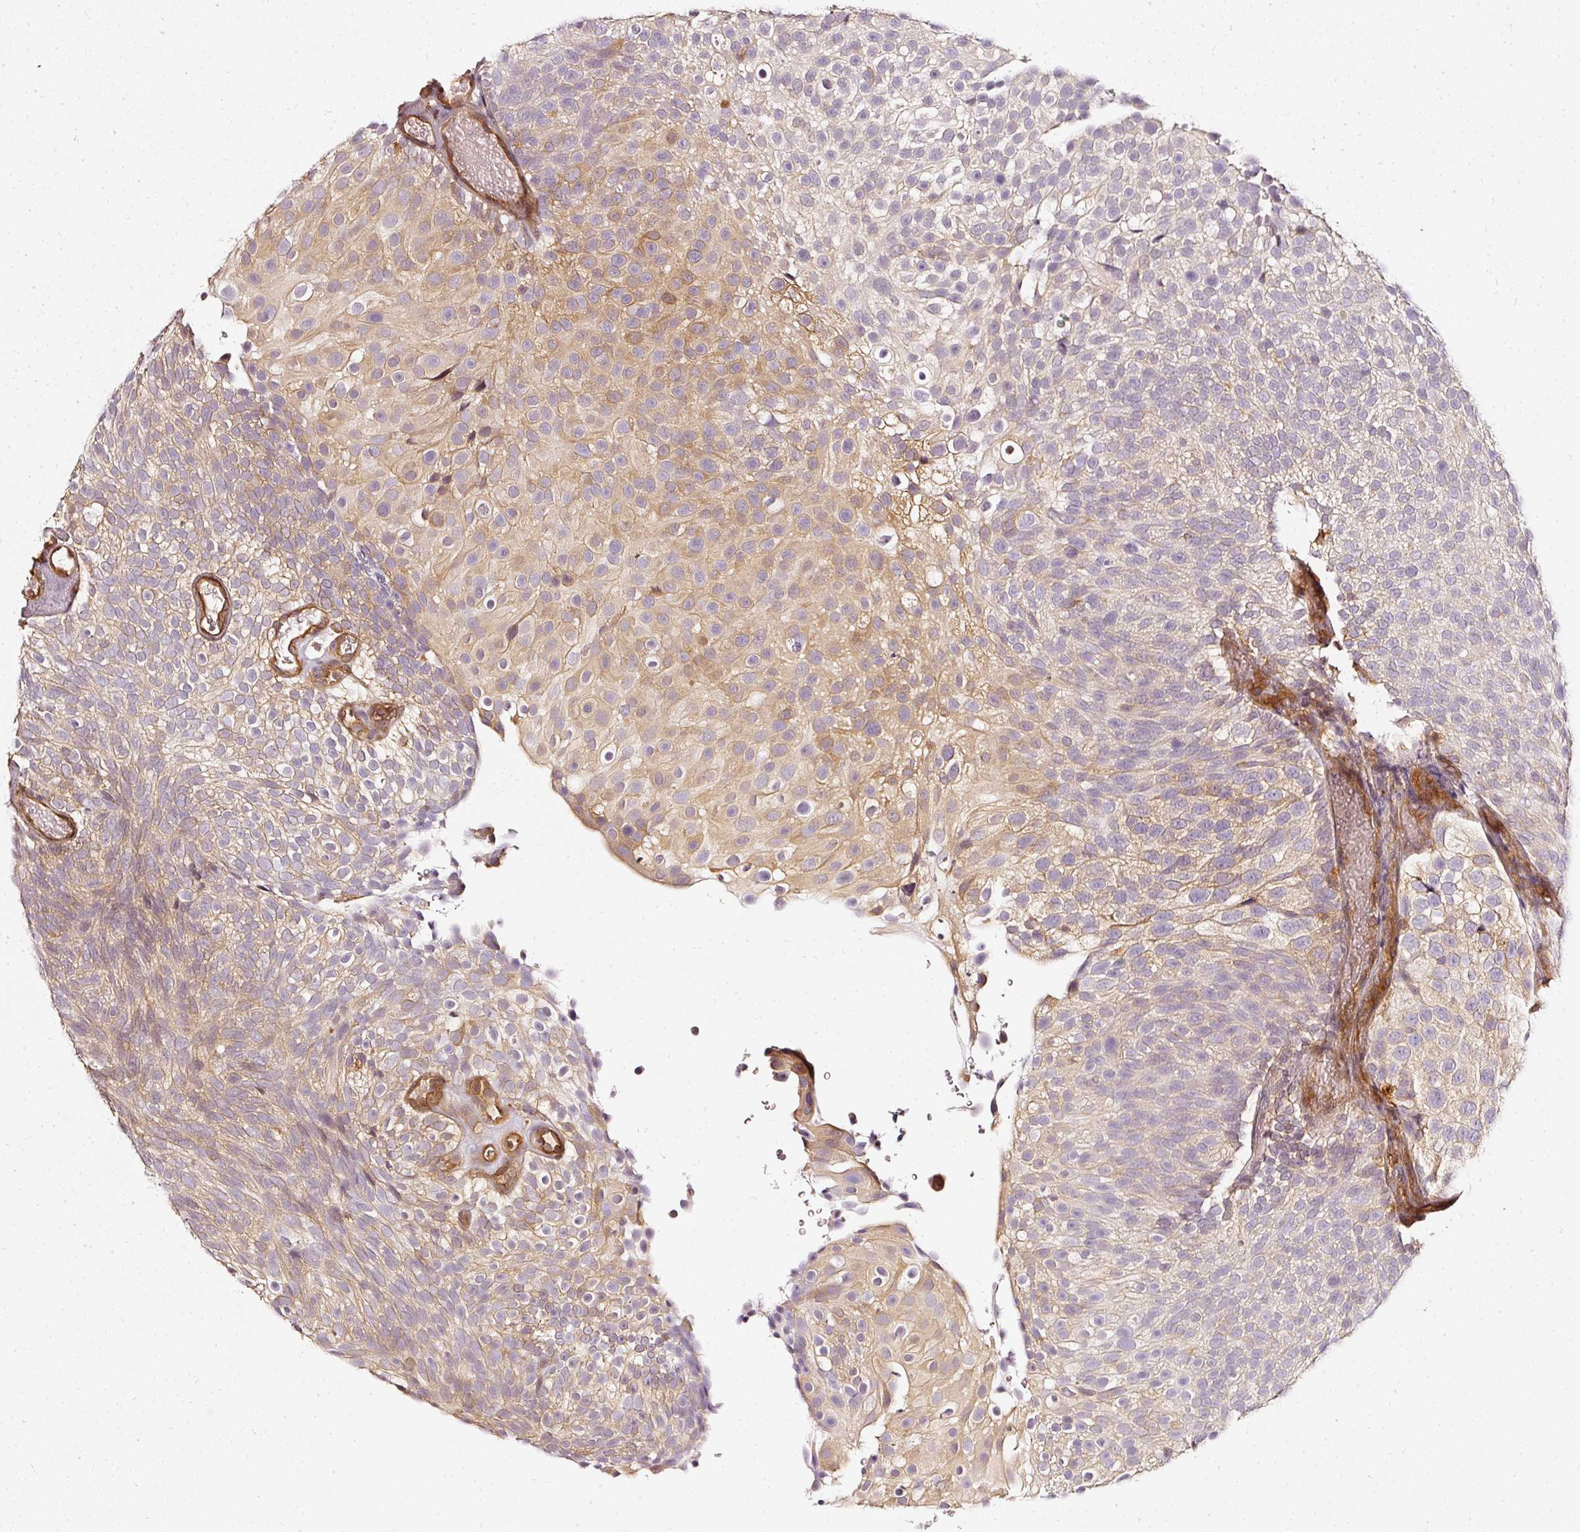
{"staining": {"intensity": "moderate", "quantity": "25%-75%", "location": "cytoplasmic/membranous"}, "tissue": "urothelial cancer", "cell_type": "Tumor cells", "image_type": "cancer", "snomed": [{"axis": "morphology", "description": "Urothelial carcinoma, Low grade"}, {"axis": "topography", "description": "Urinary bladder"}], "caption": "Urothelial cancer stained for a protein demonstrates moderate cytoplasmic/membranous positivity in tumor cells. (DAB (3,3'-diaminobenzidine) = brown stain, brightfield microscopy at high magnification).", "gene": "ASMTL", "patient": {"sex": "male", "age": 78}}